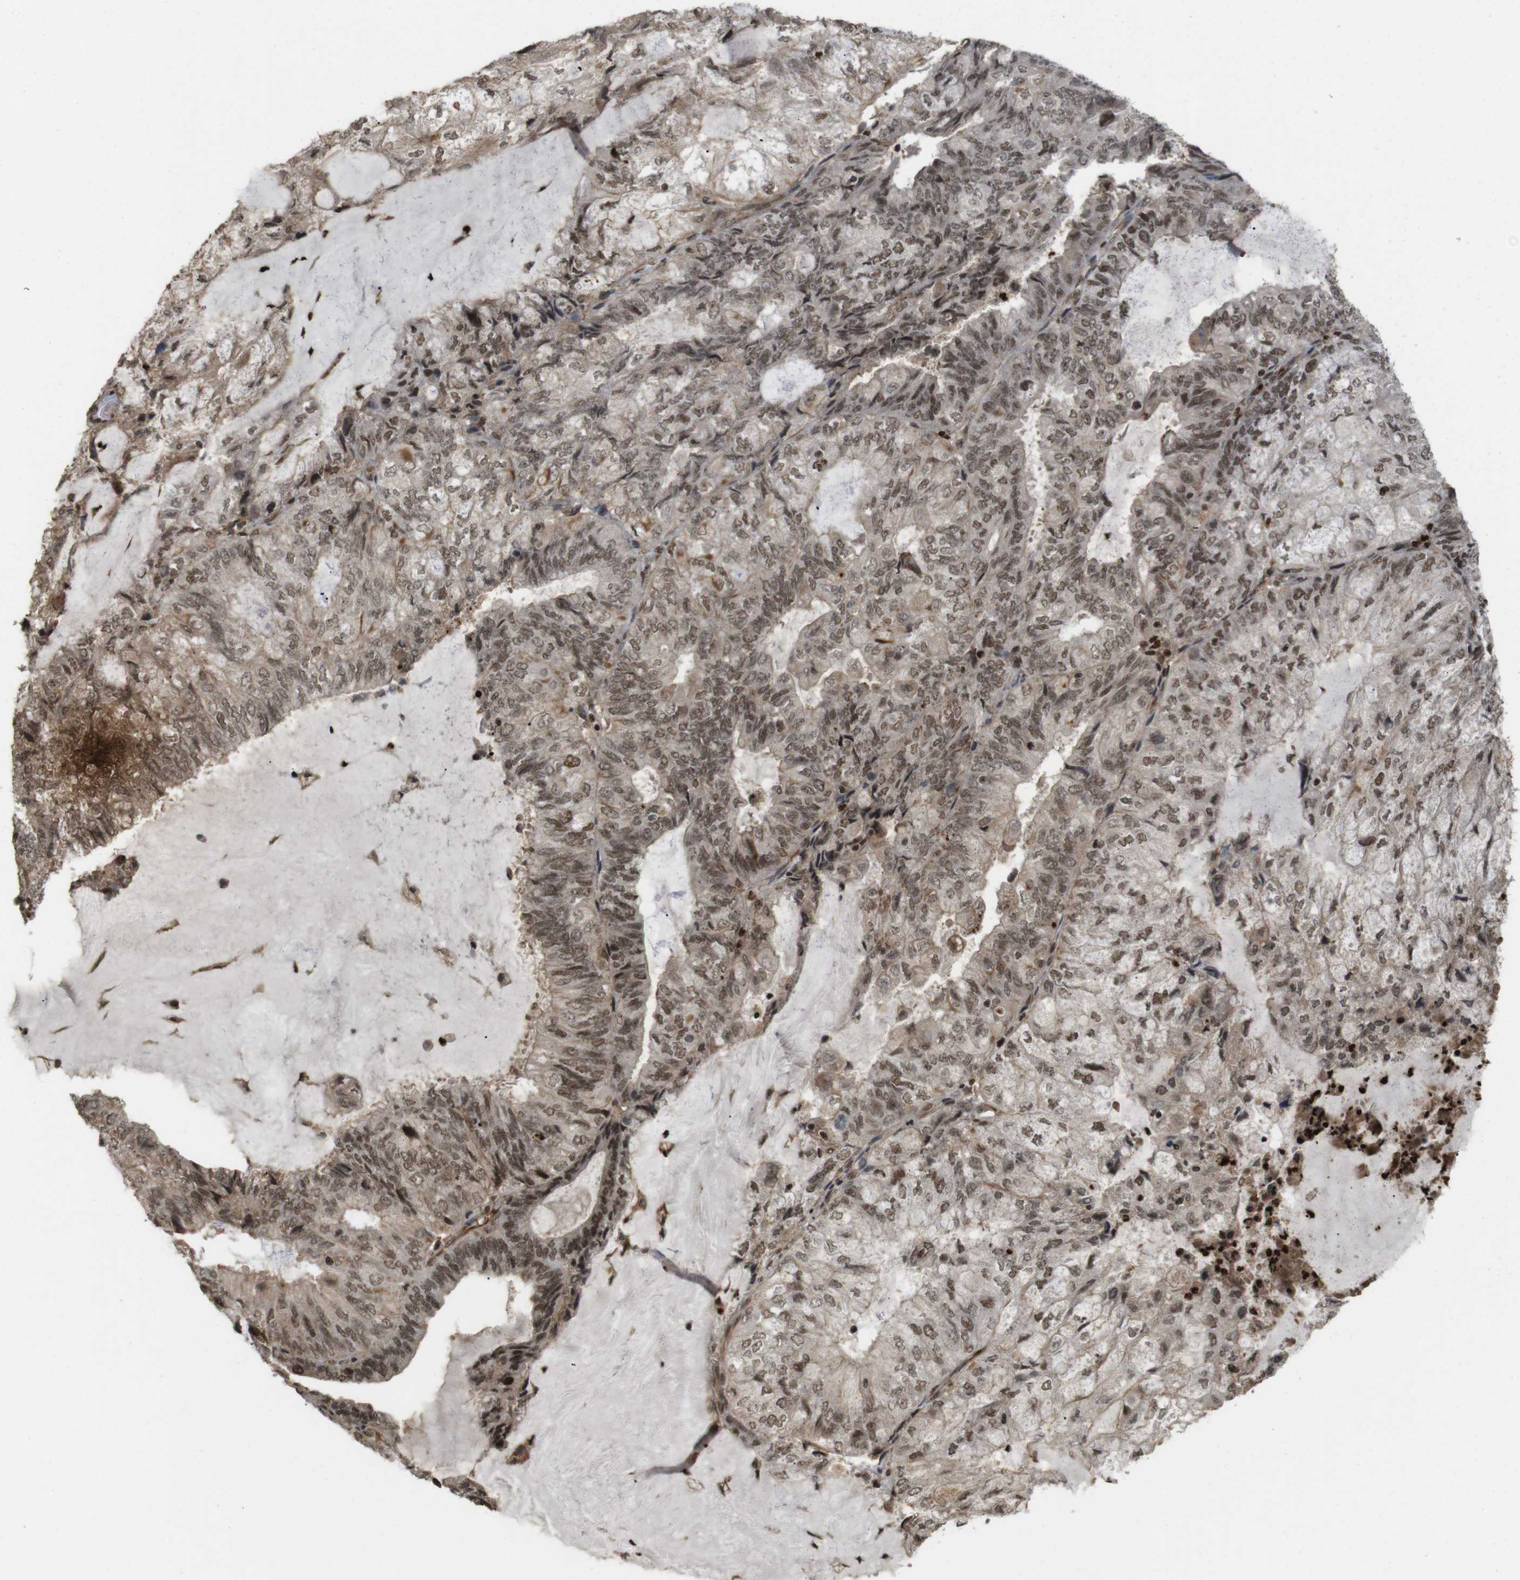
{"staining": {"intensity": "moderate", "quantity": ">75%", "location": "cytoplasmic/membranous,nuclear"}, "tissue": "endometrial cancer", "cell_type": "Tumor cells", "image_type": "cancer", "snomed": [{"axis": "morphology", "description": "Adenocarcinoma, NOS"}, {"axis": "topography", "description": "Endometrium"}], "caption": "A brown stain labels moderate cytoplasmic/membranous and nuclear staining of a protein in human endometrial cancer tumor cells.", "gene": "SP2", "patient": {"sex": "female", "age": 81}}